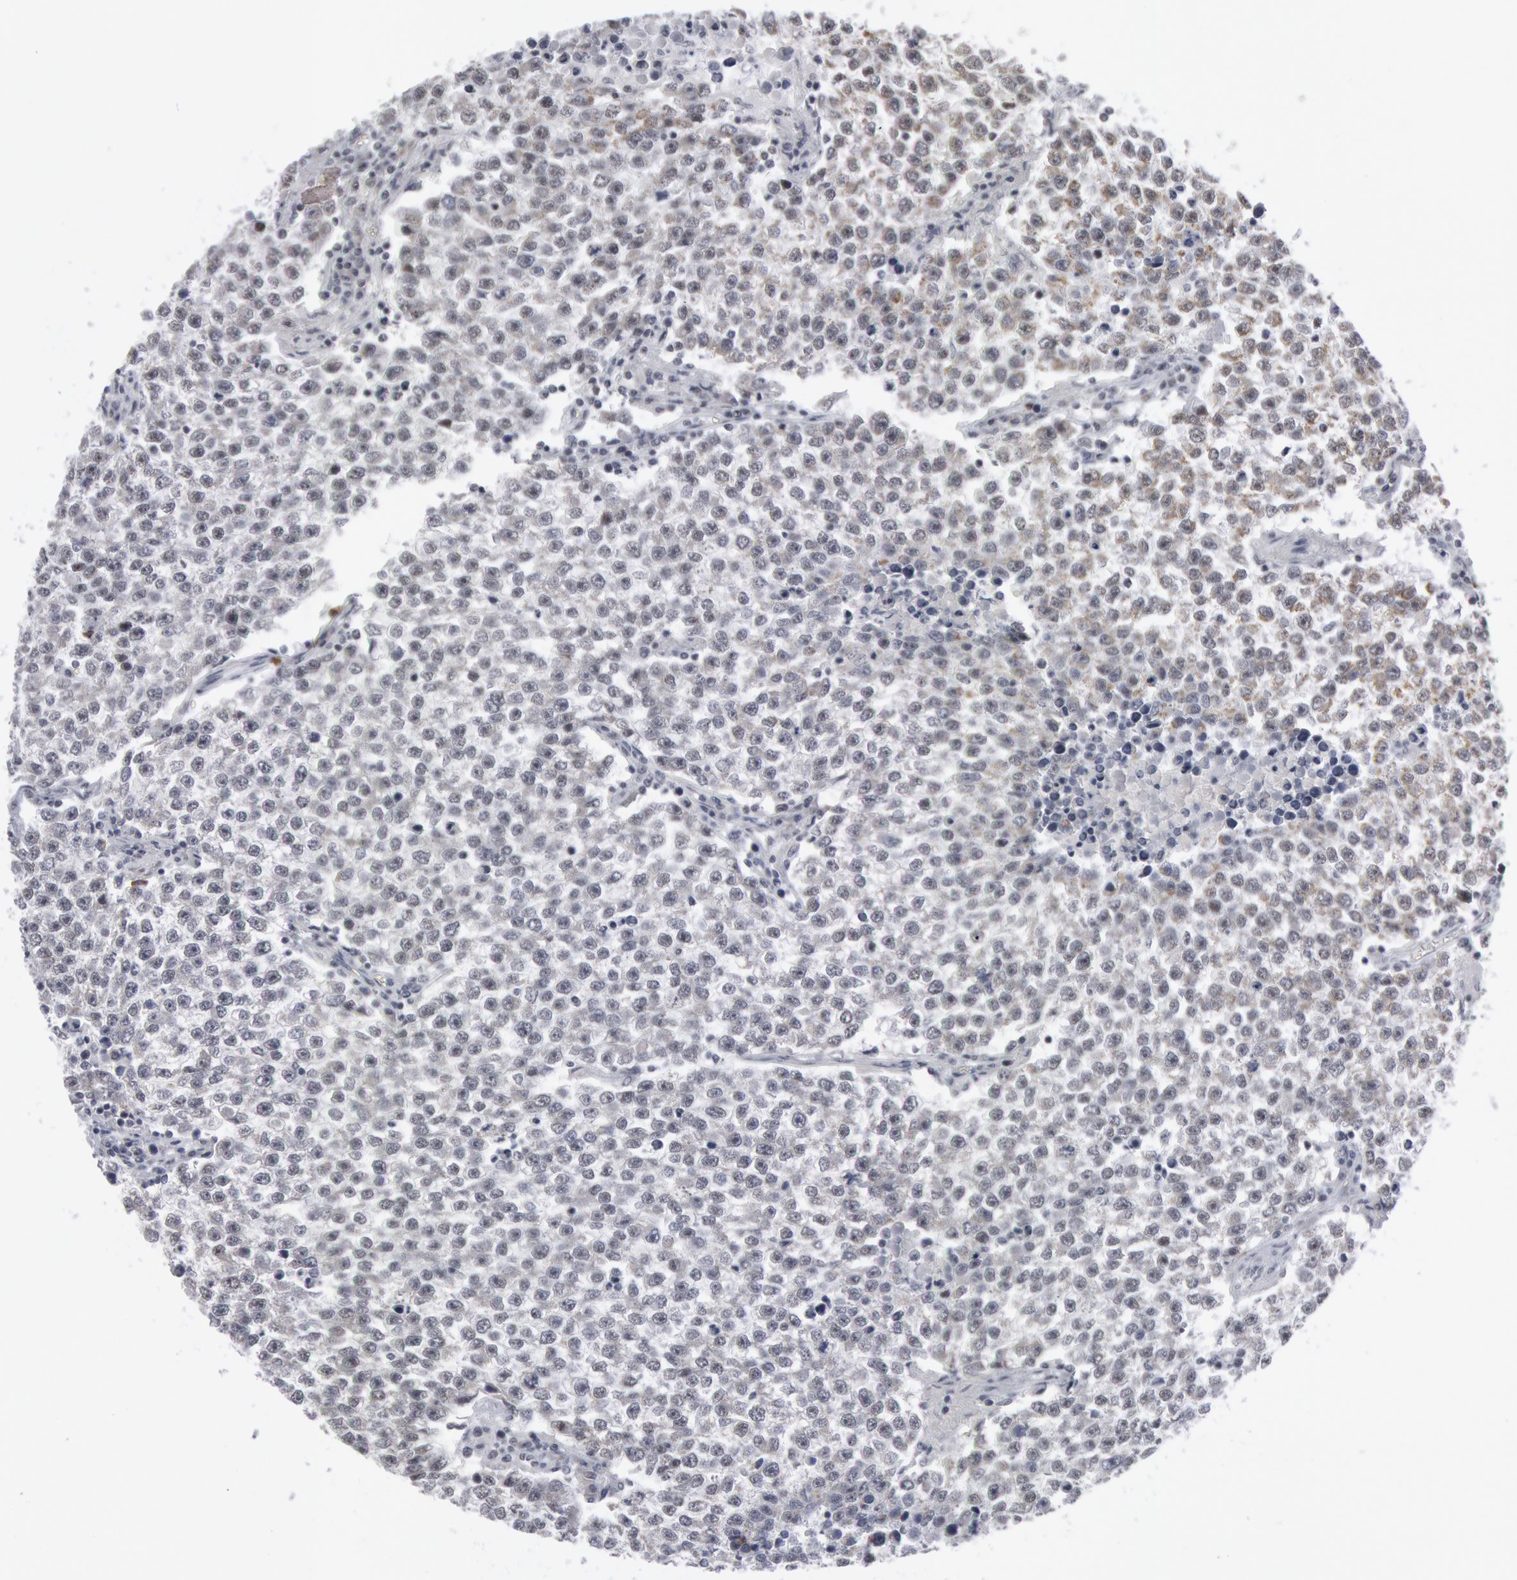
{"staining": {"intensity": "weak", "quantity": "<25%", "location": "cytoplasmic/membranous"}, "tissue": "testis cancer", "cell_type": "Tumor cells", "image_type": "cancer", "snomed": [{"axis": "morphology", "description": "Seminoma, NOS"}, {"axis": "topography", "description": "Testis"}], "caption": "DAB immunohistochemical staining of seminoma (testis) shows no significant staining in tumor cells.", "gene": "CASP9", "patient": {"sex": "male", "age": 36}}